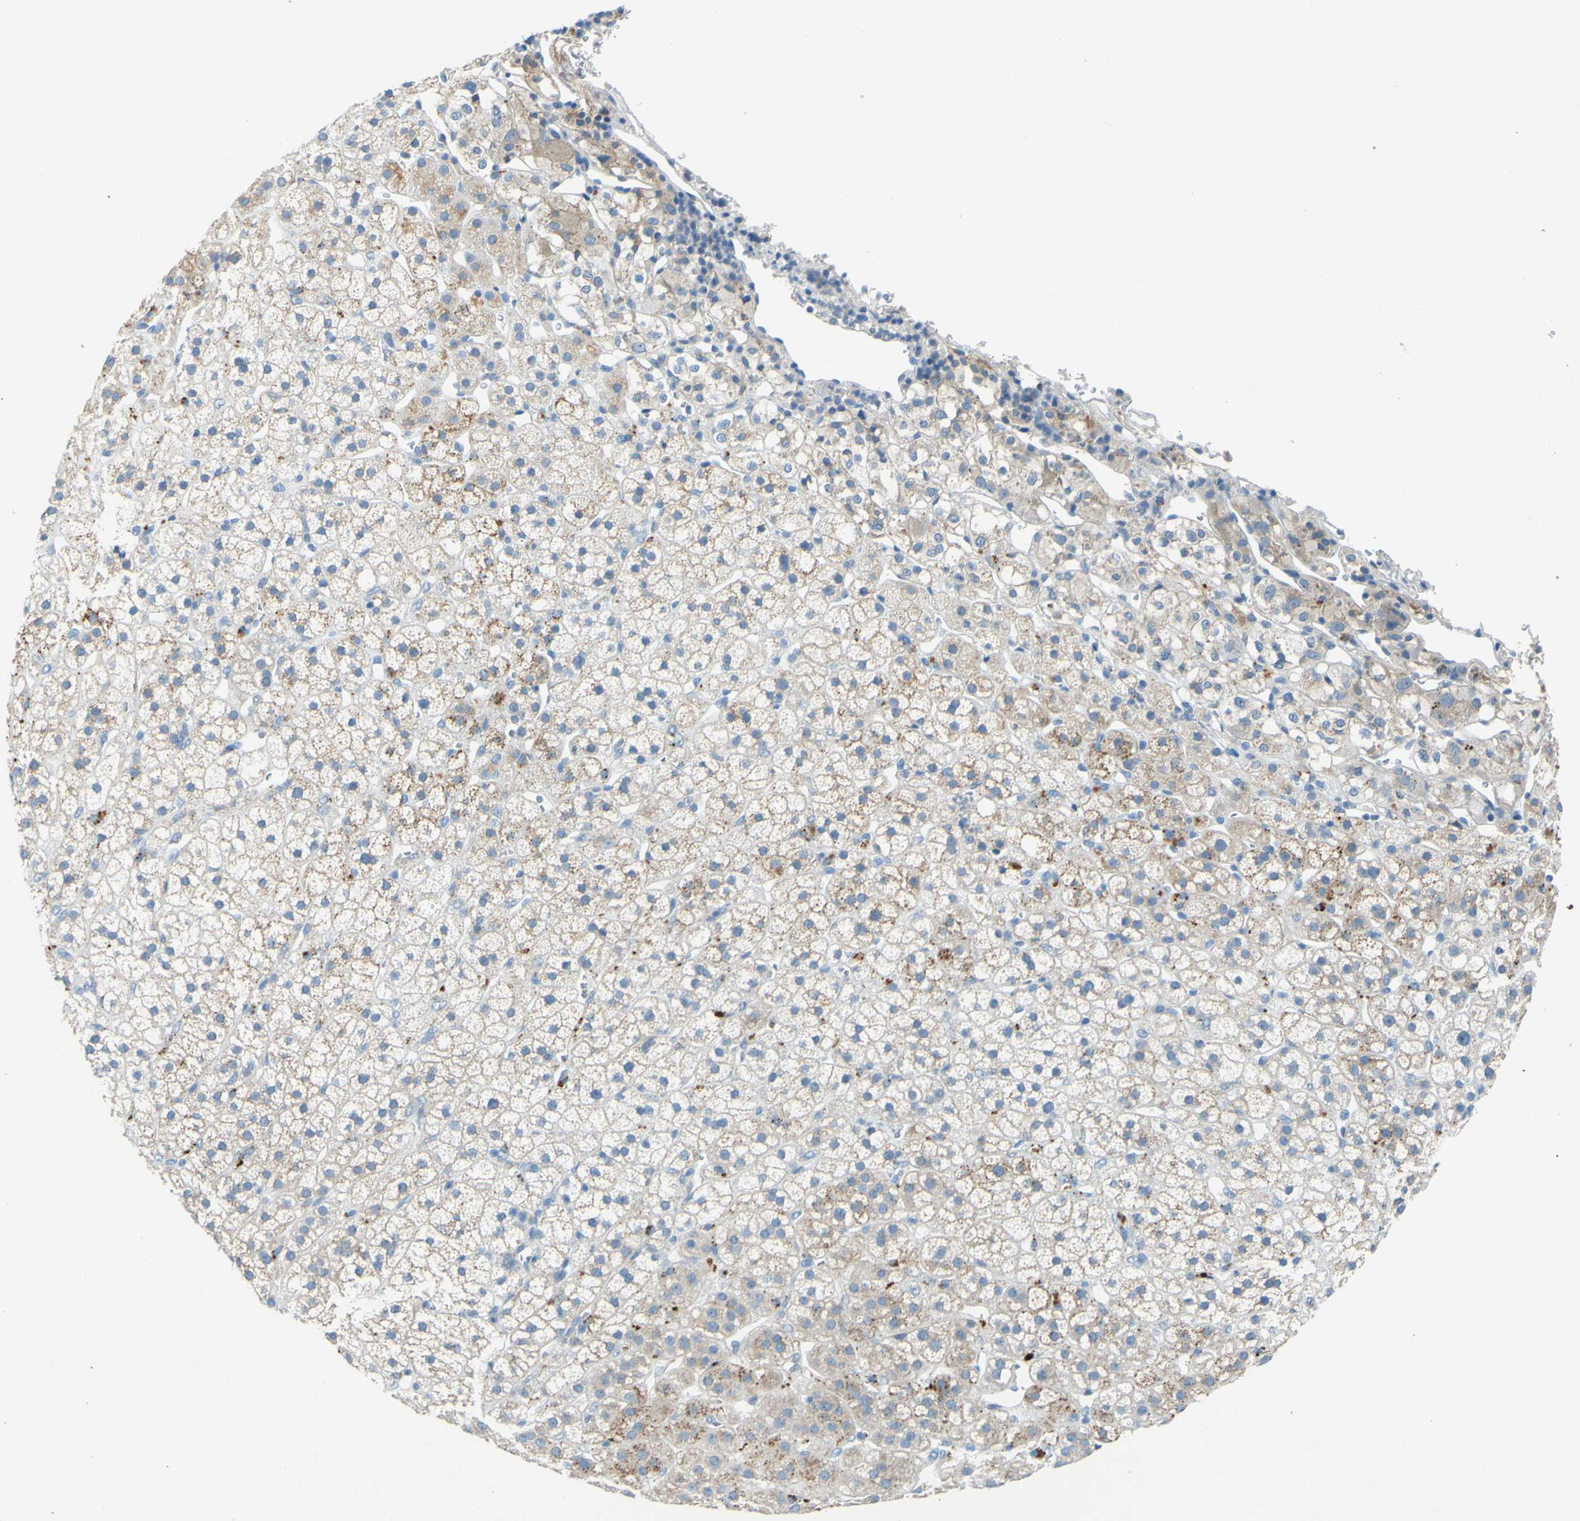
{"staining": {"intensity": "moderate", "quantity": "25%-75%", "location": "cytoplasmic/membranous"}, "tissue": "adrenal gland", "cell_type": "Glandular cells", "image_type": "normal", "snomed": [{"axis": "morphology", "description": "Normal tissue, NOS"}, {"axis": "topography", "description": "Adrenal gland"}], "caption": "High-power microscopy captured an IHC histopathology image of benign adrenal gland, revealing moderate cytoplasmic/membranous staining in about 25%-75% of glandular cells.", "gene": "CDH10", "patient": {"sex": "male", "age": 56}}